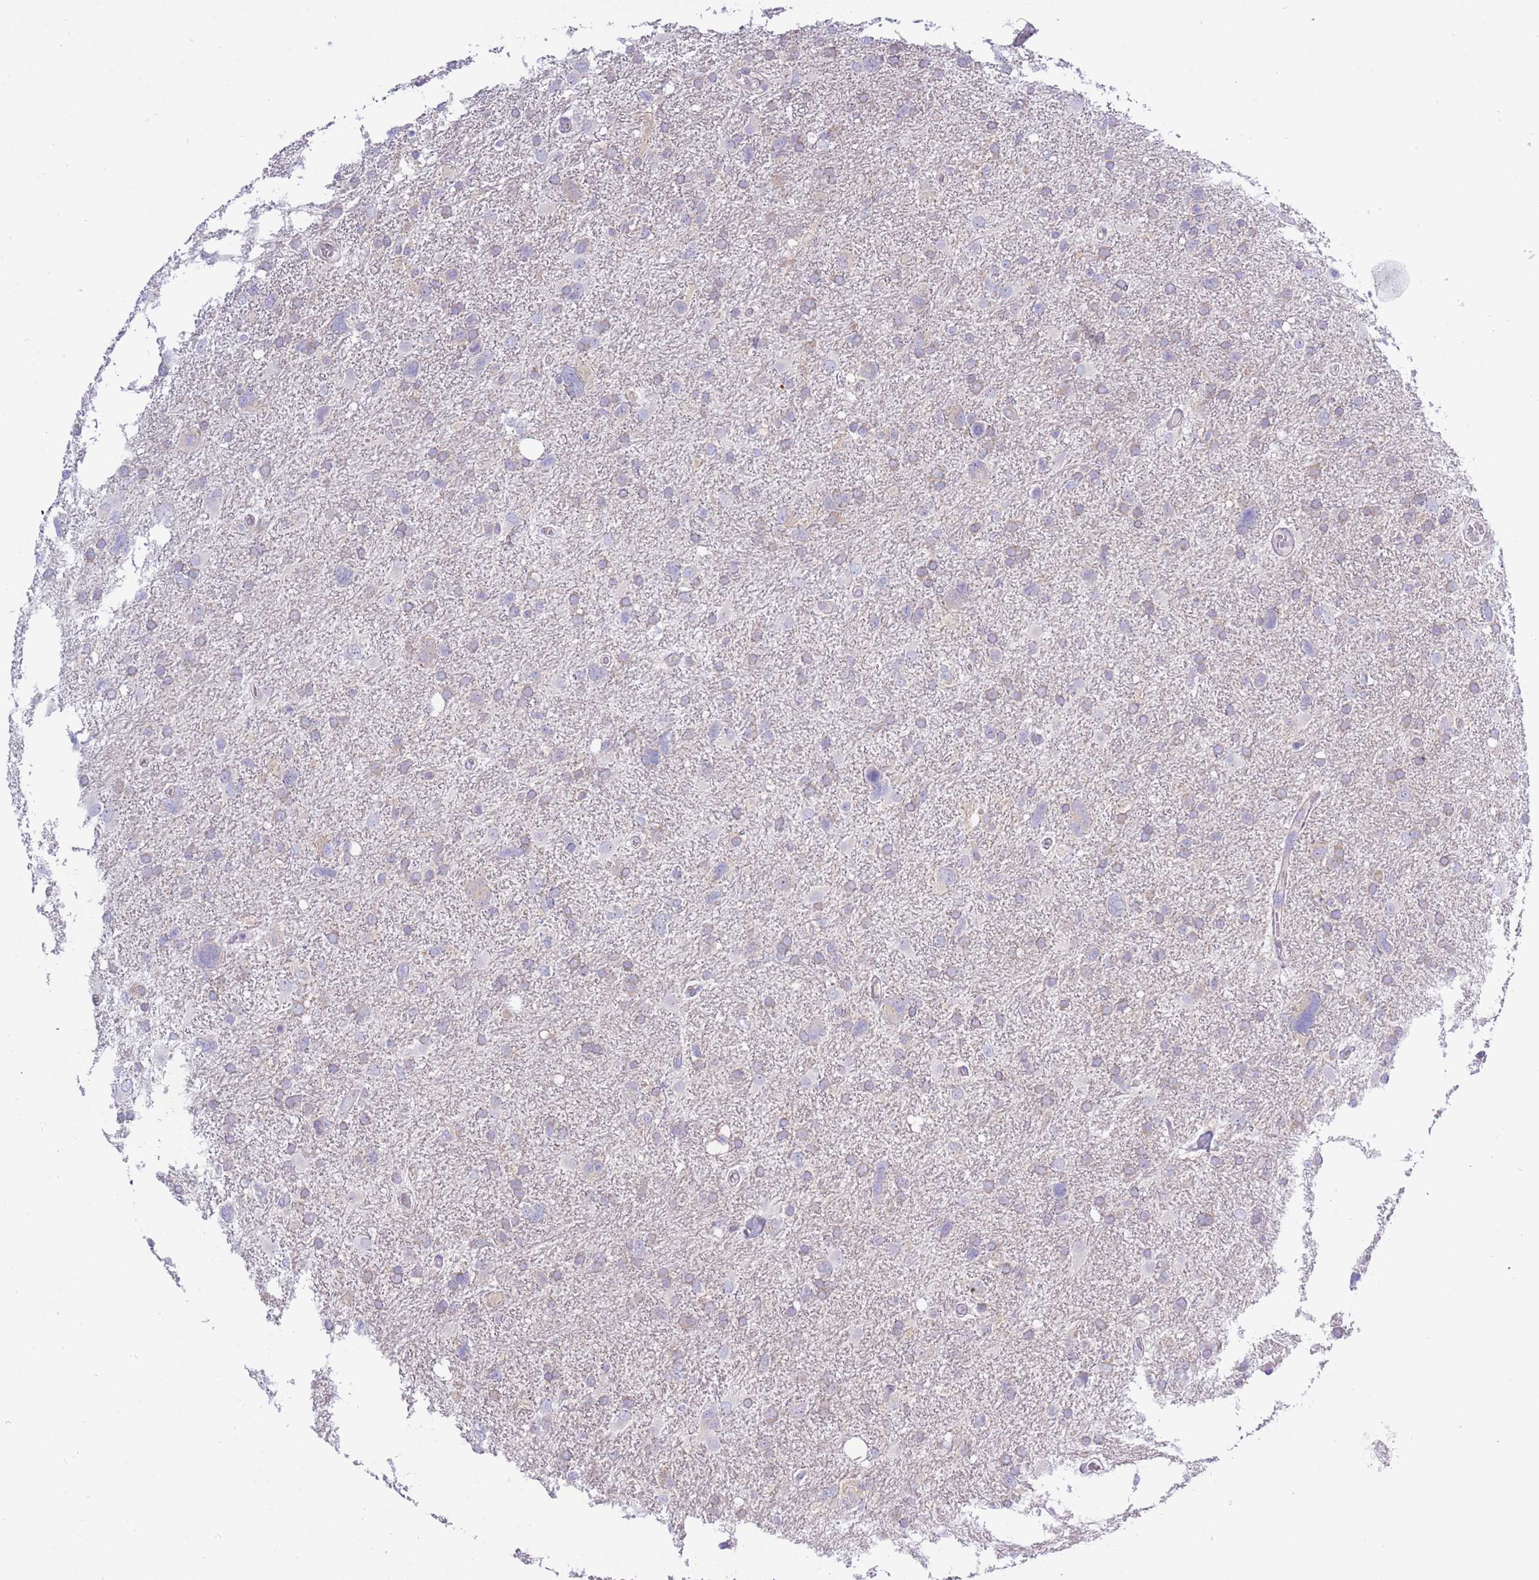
{"staining": {"intensity": "negative", "quantity": "none", "location": "none"}, "tissue": "glioma", "cell_type": "Tumor cells", "image_type": "cancer", "snomed": [{"axis": "morphology", "description": "Glioma, malignant, High grade"}, {"axis": "topography", "description": "Brain"}], "caption": "Tumor cells are negative for protein expression in human glioma.", "gene": "STIP1", "patient": {"sex": "male", "age": 61}}